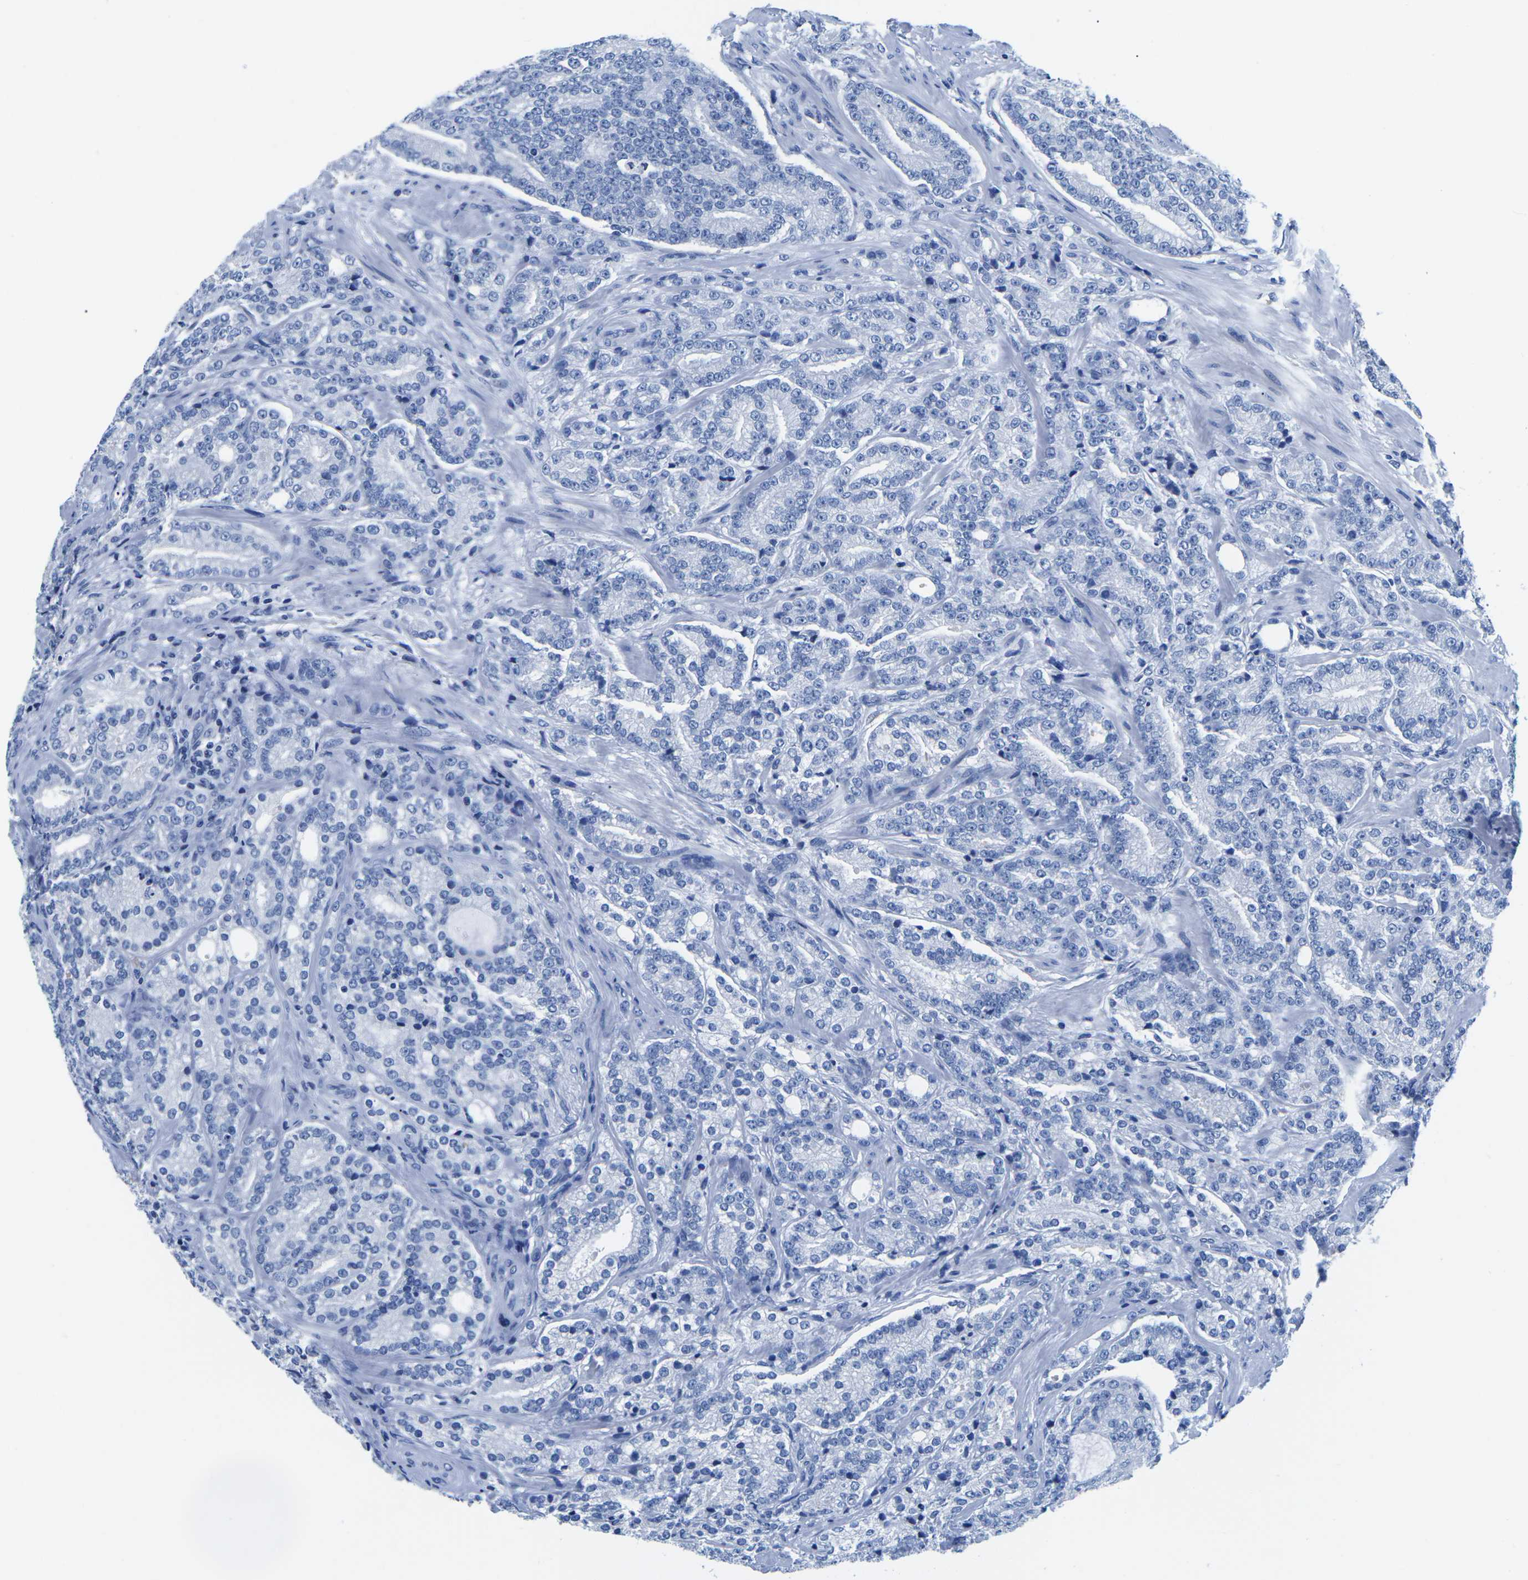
{"staining": {"intensity": "negative", "quantity": "none", "location": "none"}, "tissue": "prostate cancer", "cell_type": "Tumor cells", "image_type": "cancer", "snomed": [{"axis": "morphology", "description": "Adenocarcinoma, High grade"}, {"axis": "topography", "description": "Prostate"}], "caption": "The image displays no significant positivity in tumor cells of prostate cancer (high-grade adenocarcinoma).", "gene": "CYP1A2", "patient": {"sex": "male", "age": 61}}